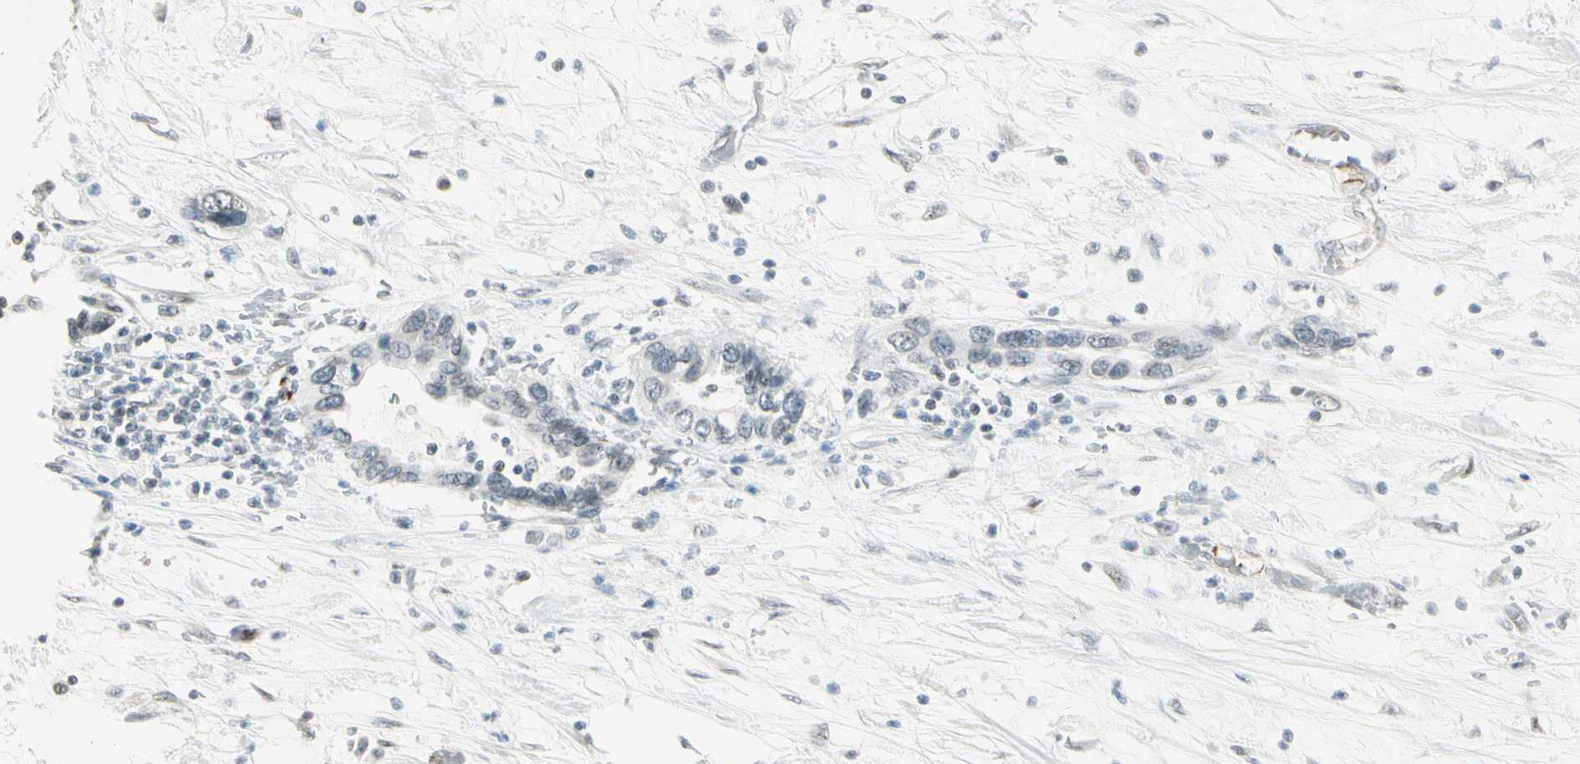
{"staining": {"intensity": "negative", "quantity": "none", "location": "none"}, "tissue": "pancreatic cancer", "cell_type": "Tumor cells", "image_type": "cancer", "snomed": [{"axis": "morphology", "description": "Adenocarcinoma, NOS"}, {"axis": "topography", "description": "Pancreas"}], "caption": "Immunohistochemical staining of adenocarcinoma (pancreatic) demonstrates no significant positivity in tumor cells.", "gene": "BCAN", "patient": {"sex": "female", "age": 57}}